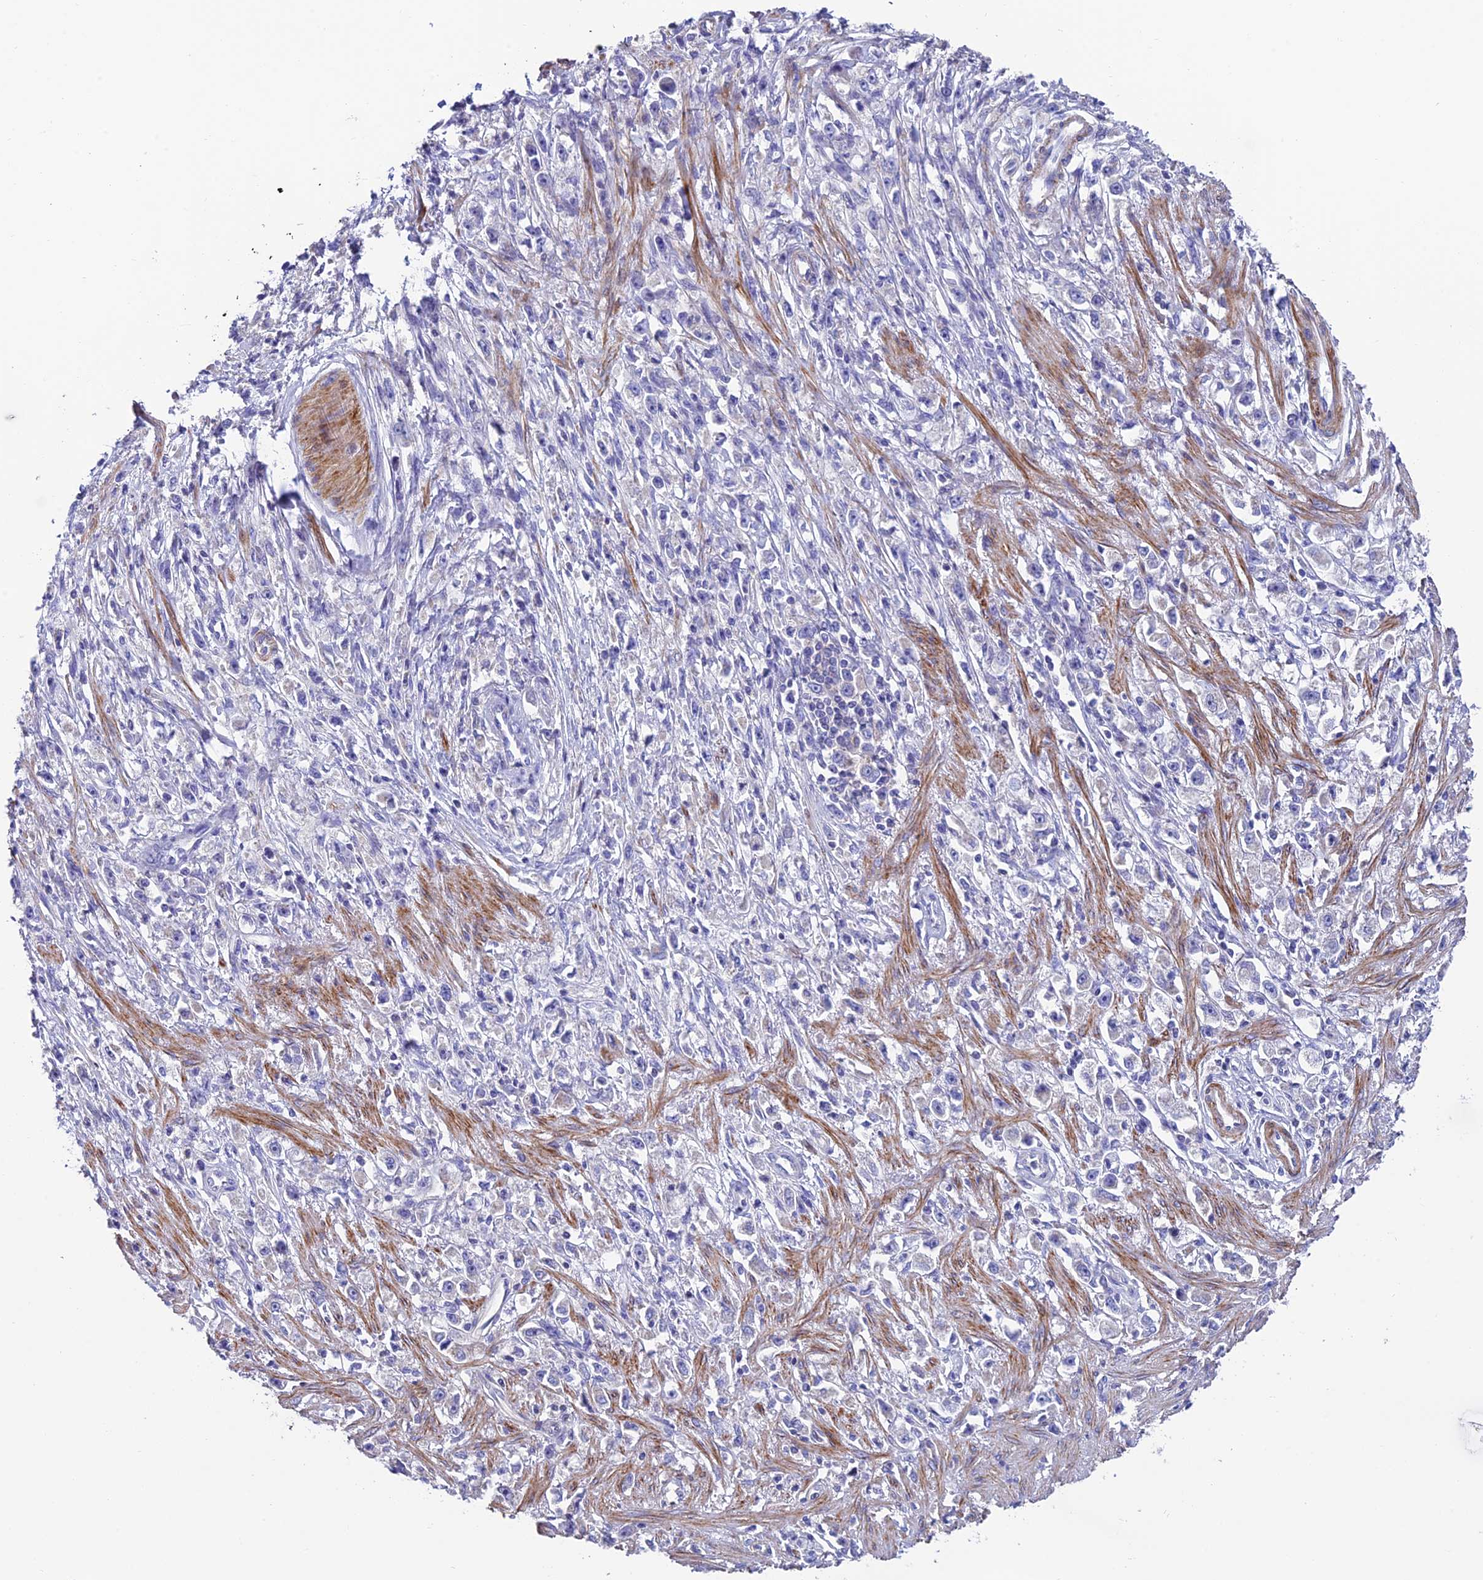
{"staining": {"intensity": "negative", "quantity": "none", "location": "none"}, "tissue": "stomach cancer", "cell_type": "Tumor cells", "image_type": "cancer", "snomed": [{"axis": "morphology", "description": "Adenocarcinoma, NOS"}, {"axis": "topography", "description": "Stomach"}], "caption": "Tumor cells are negative for protein expression in human stomach cancer.", "gene": "FAM178B", "patient": {"sex": "female", "age": 59}}